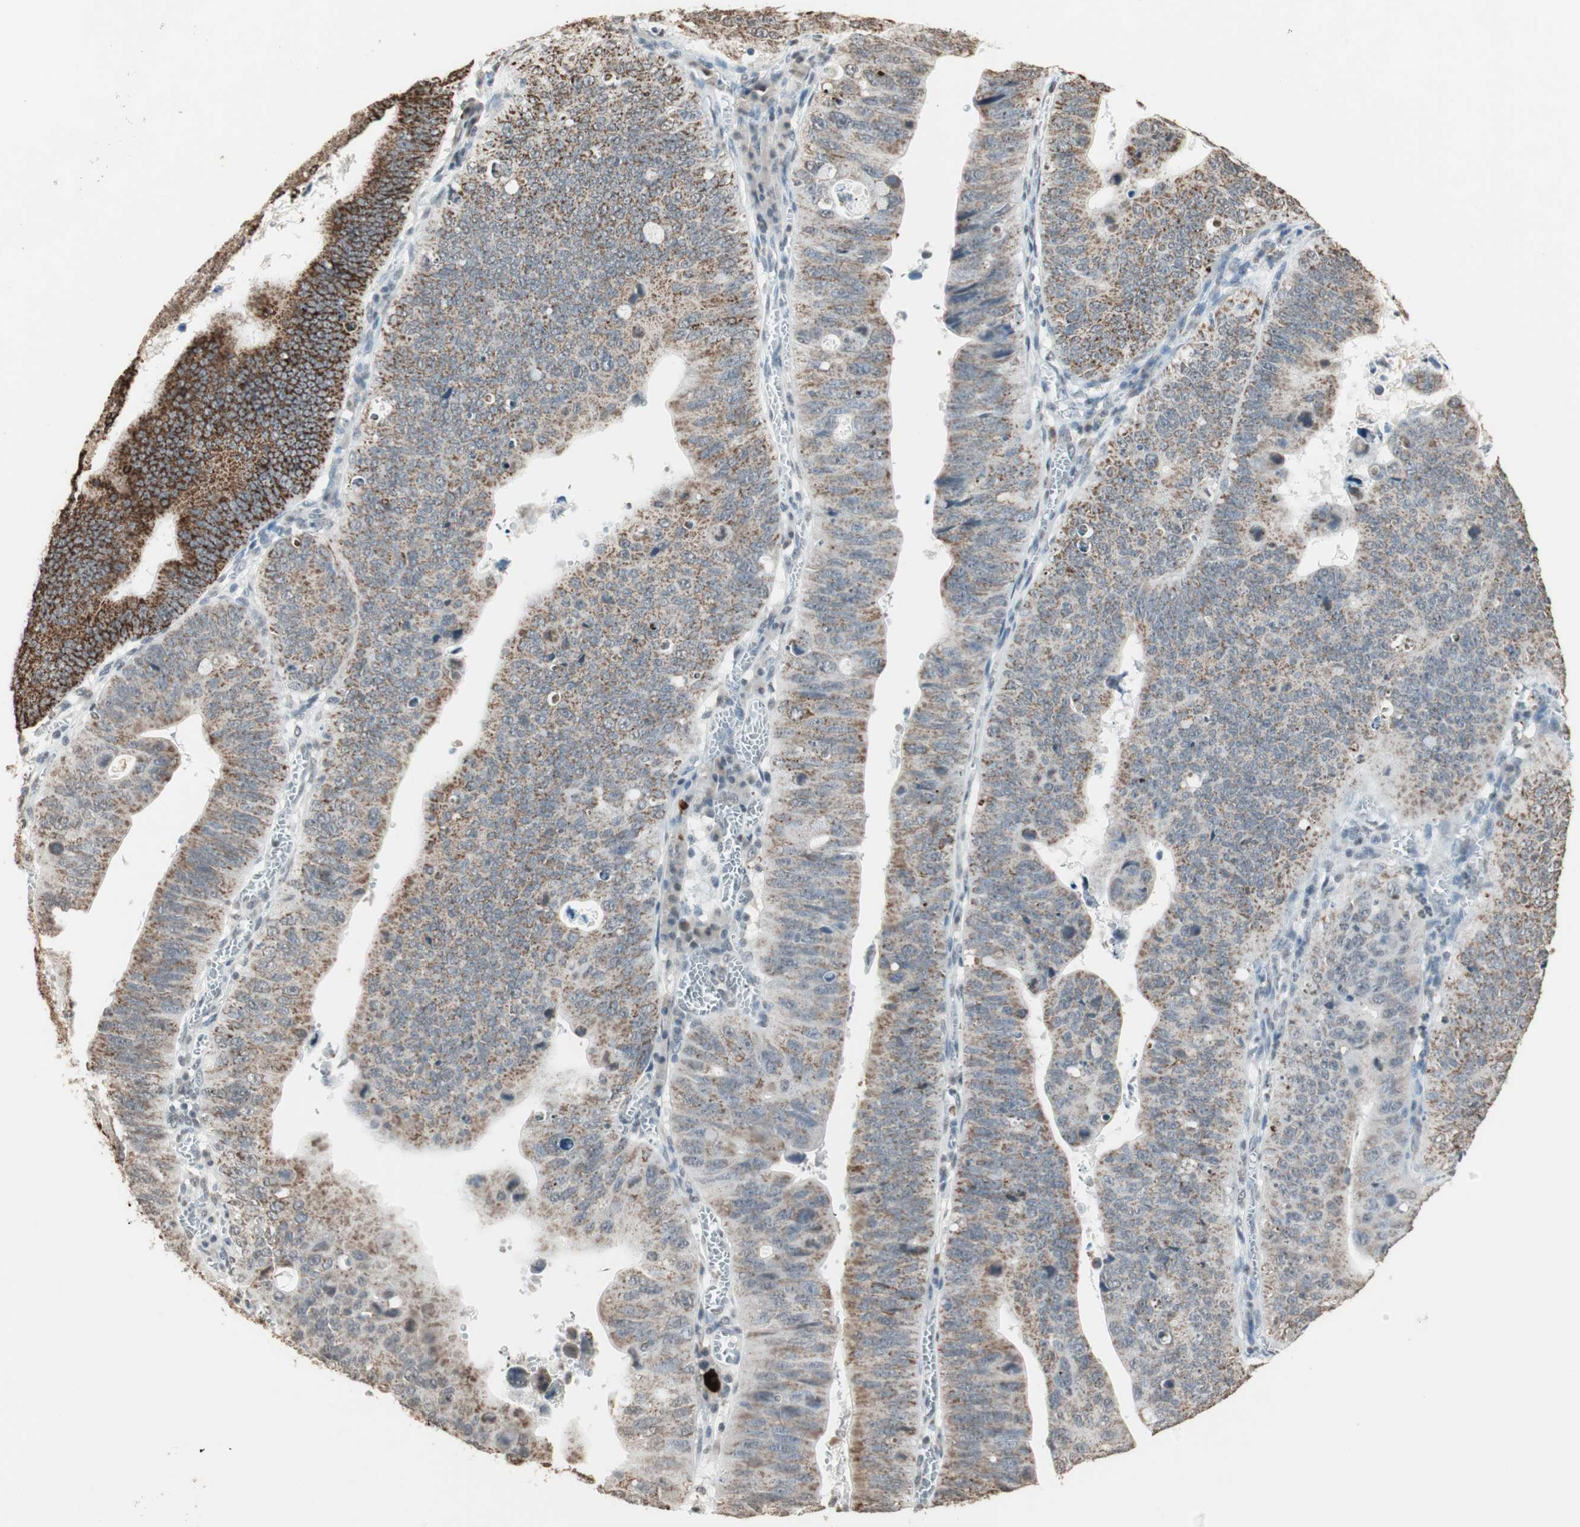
{"staining": {"intensity": "strong", "quantity": "25%-75%", "location": "cytoplasmic/membranous"}, "tissue": "stomach cancer", "cell_type": "Tumor cells", "image_type": "cancer", "snomed": [{"axis": "morphology", "description": "Adenocarcinoma, NOS"}, {"axis": "topography", "description": "Stomach"}], "caption": "Protein staining of stomach cancer tissue exhibits strong cytoplasmic/membranous expression in approximately 25%-75% of tumor cells.", "gene": "PRELID1", "patient": {"sex": "male", "age": 59}}